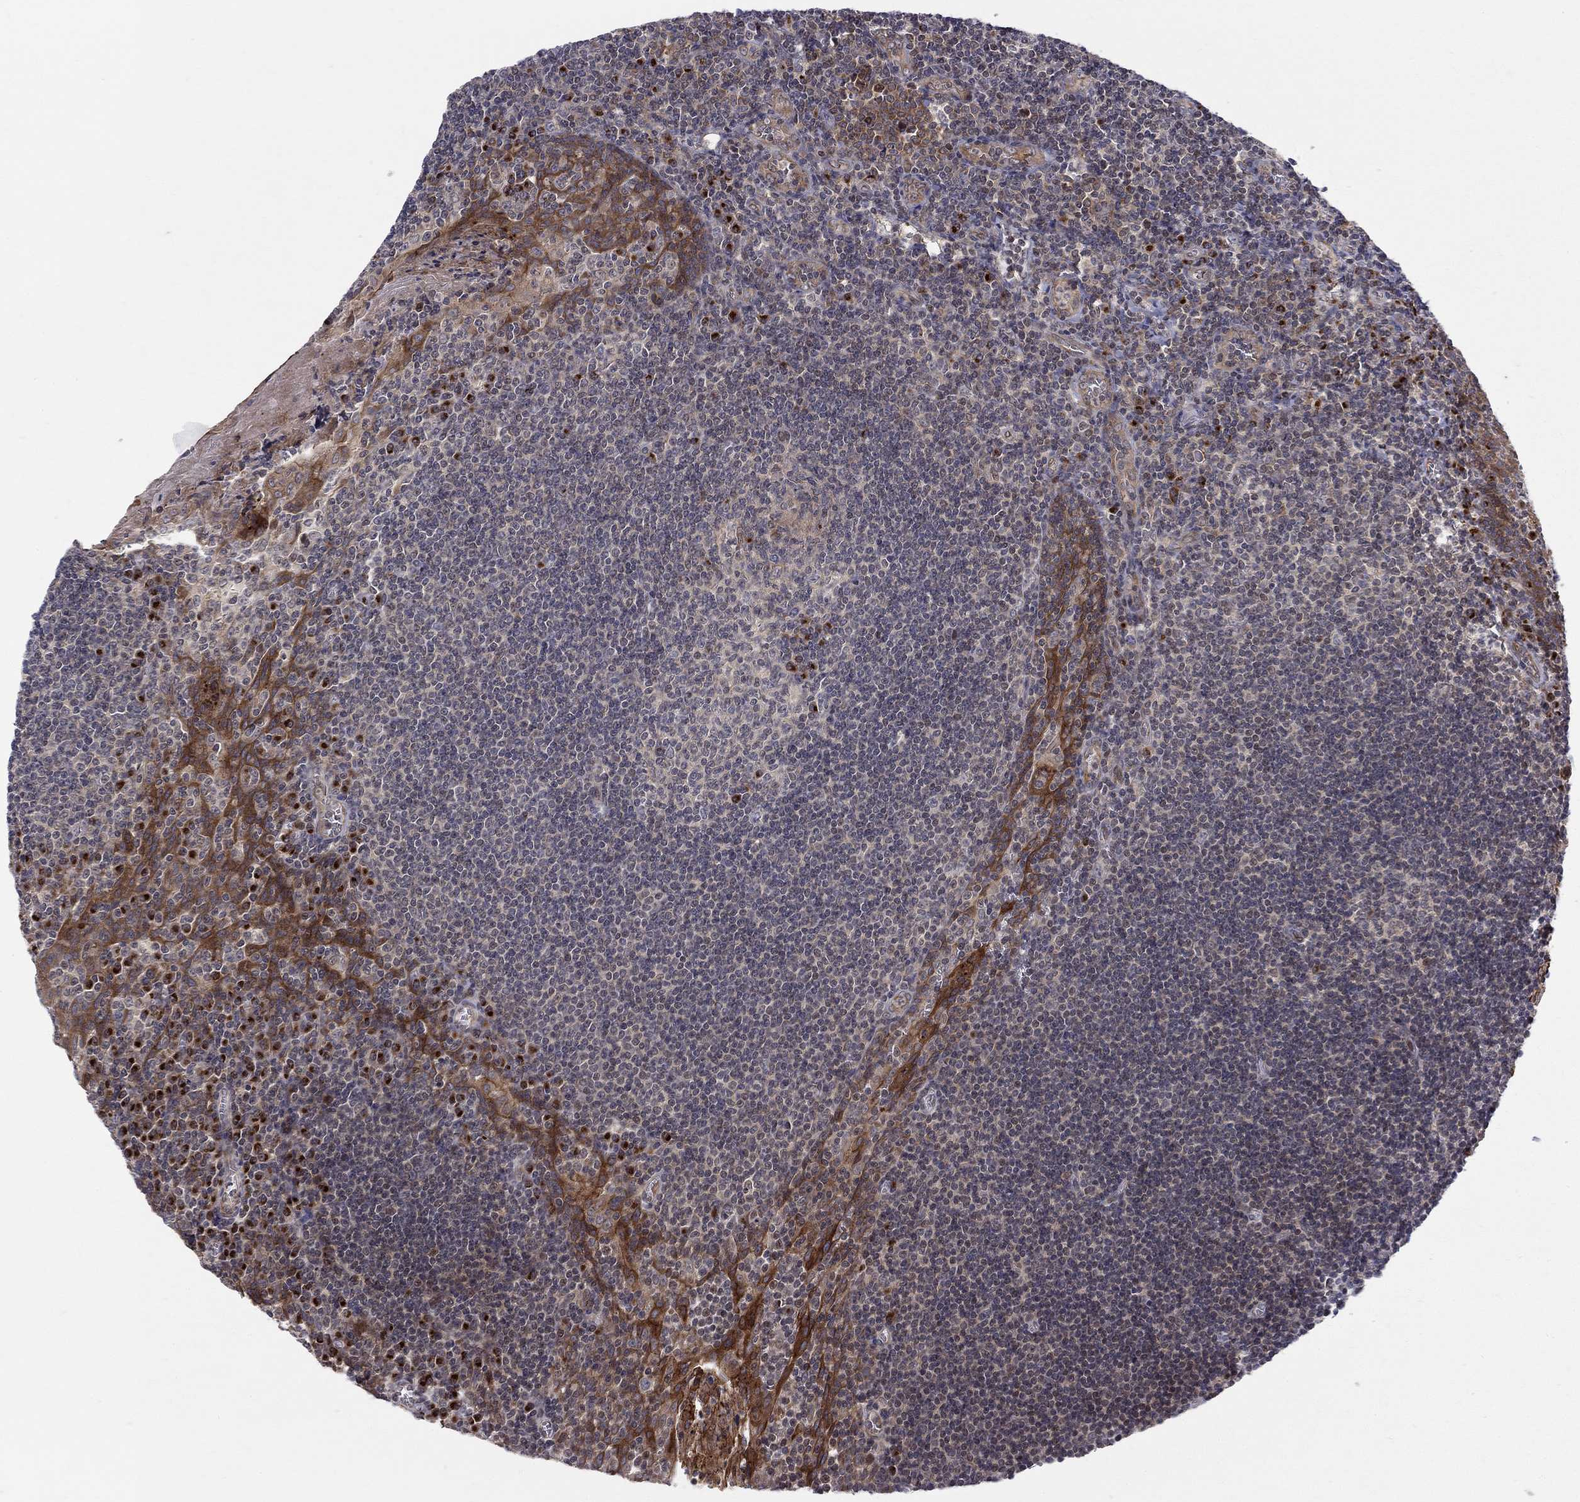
{"staining": {"intensity": "strong", "quantity": "<25%", "location": "cytoplasmic/membranous"}, "tissue": "tonsil", "cell_type": "Germinal center cells", "image_type": "normal", "snomed": [{"axis": "morphology", "description": "Normal tissue, NOS"}, {"axis": "morphology", "description": "Inflammation, NOS"}, {"axis": "topography", "description": "Tonsil"}], "caption": "A histopathology image of tonsil stained for a protein reveals strong cytoplasmic/membranous brown staining in germinal center cells. Nuclei are stained in blue.", "gene": "WDR19", "patient": {"sex": "female", "age": 31}}